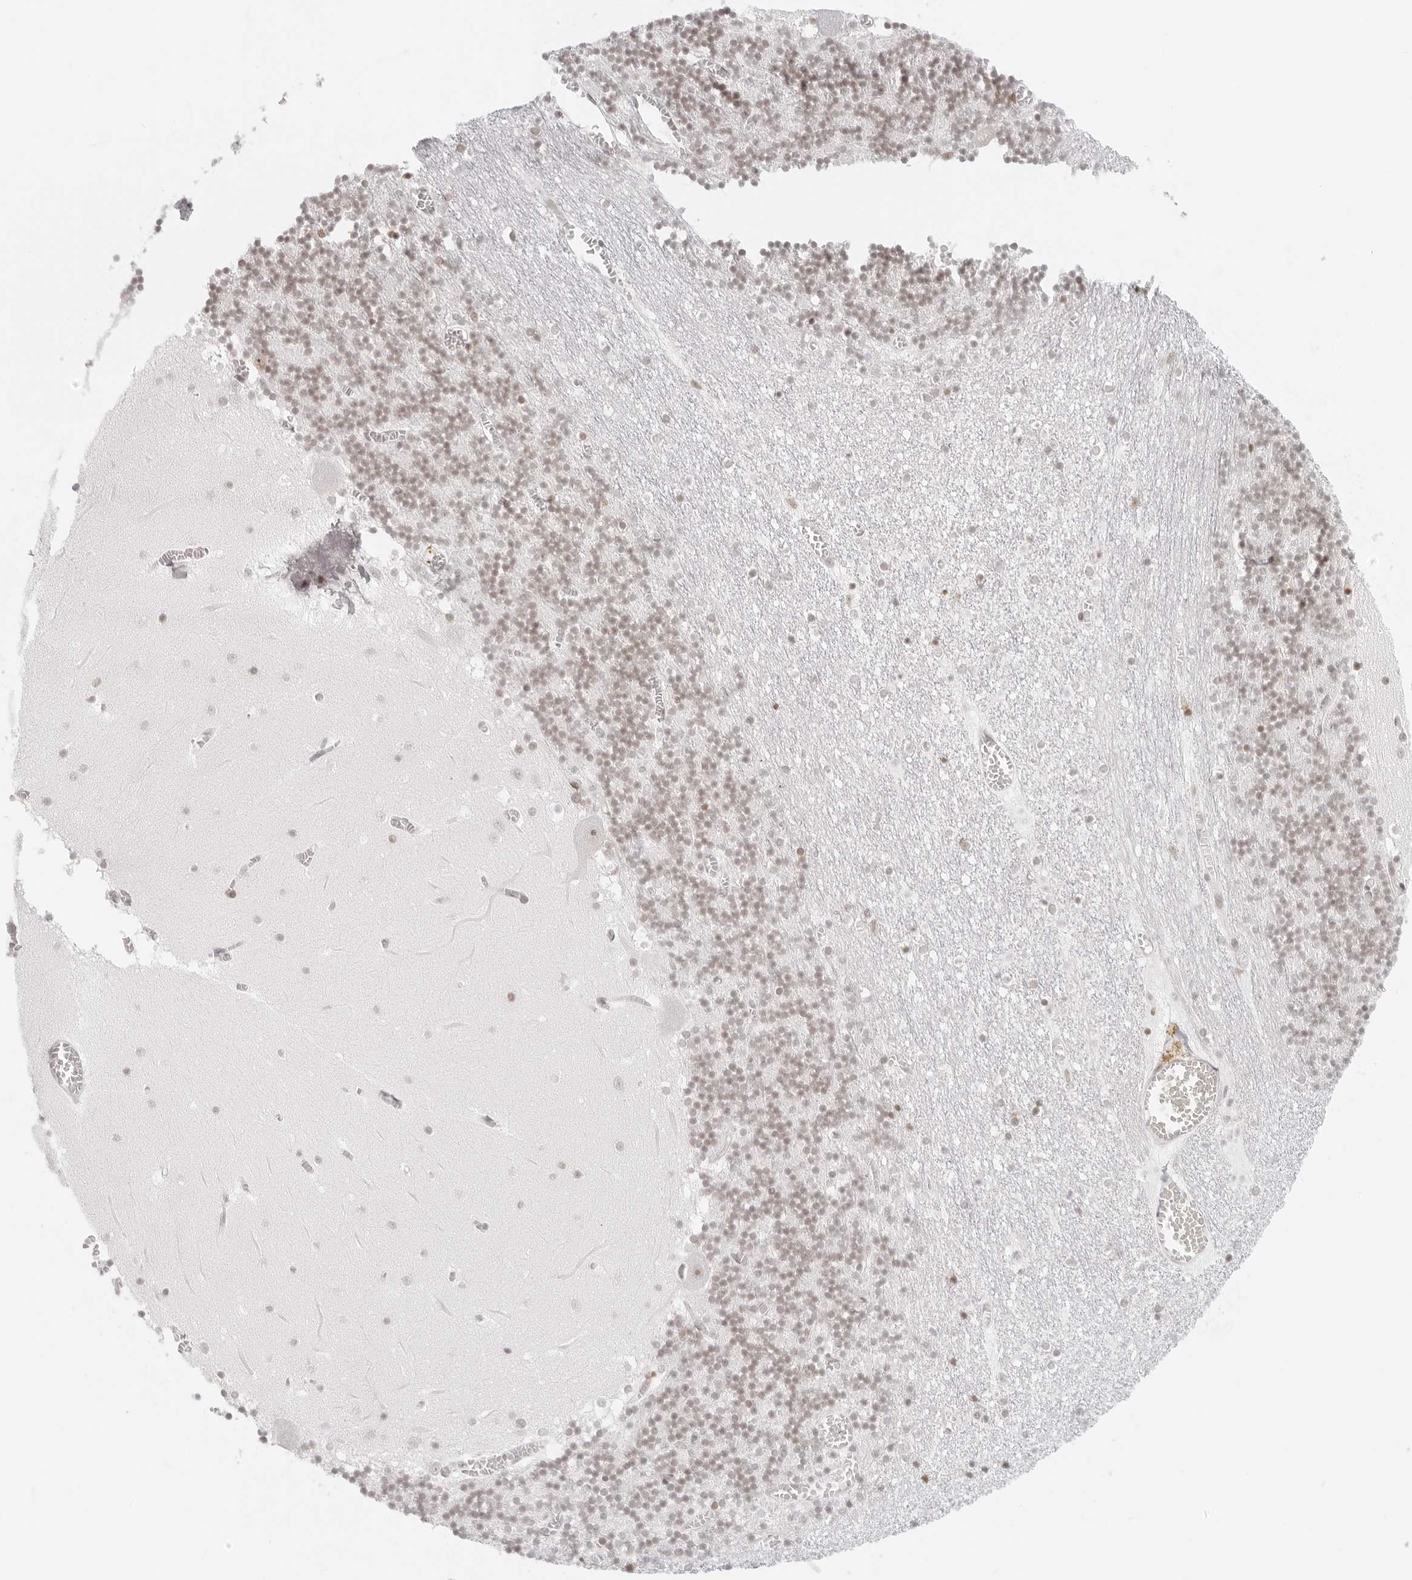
{"staining": {"intensity": "weak", "quantity": "25%-75%", "location": "nuclear"}, "tissue": "cerebellum", "cell_type": "Cells in granular layer", "image_type": "normal", "snomed": [{"axis": "morphology", "description": "Normal tissue, NOS"}, {"axis": "topography", "description": "Cerebellum"}], "caption": "Brown immunohistochemical staining in normal human cerebellum demonstrates weak nuclear positivity in about 25%-75% of cells in granular layer.", "gene": "RCC1", "patient": {"sex": "female", "age": 28}}